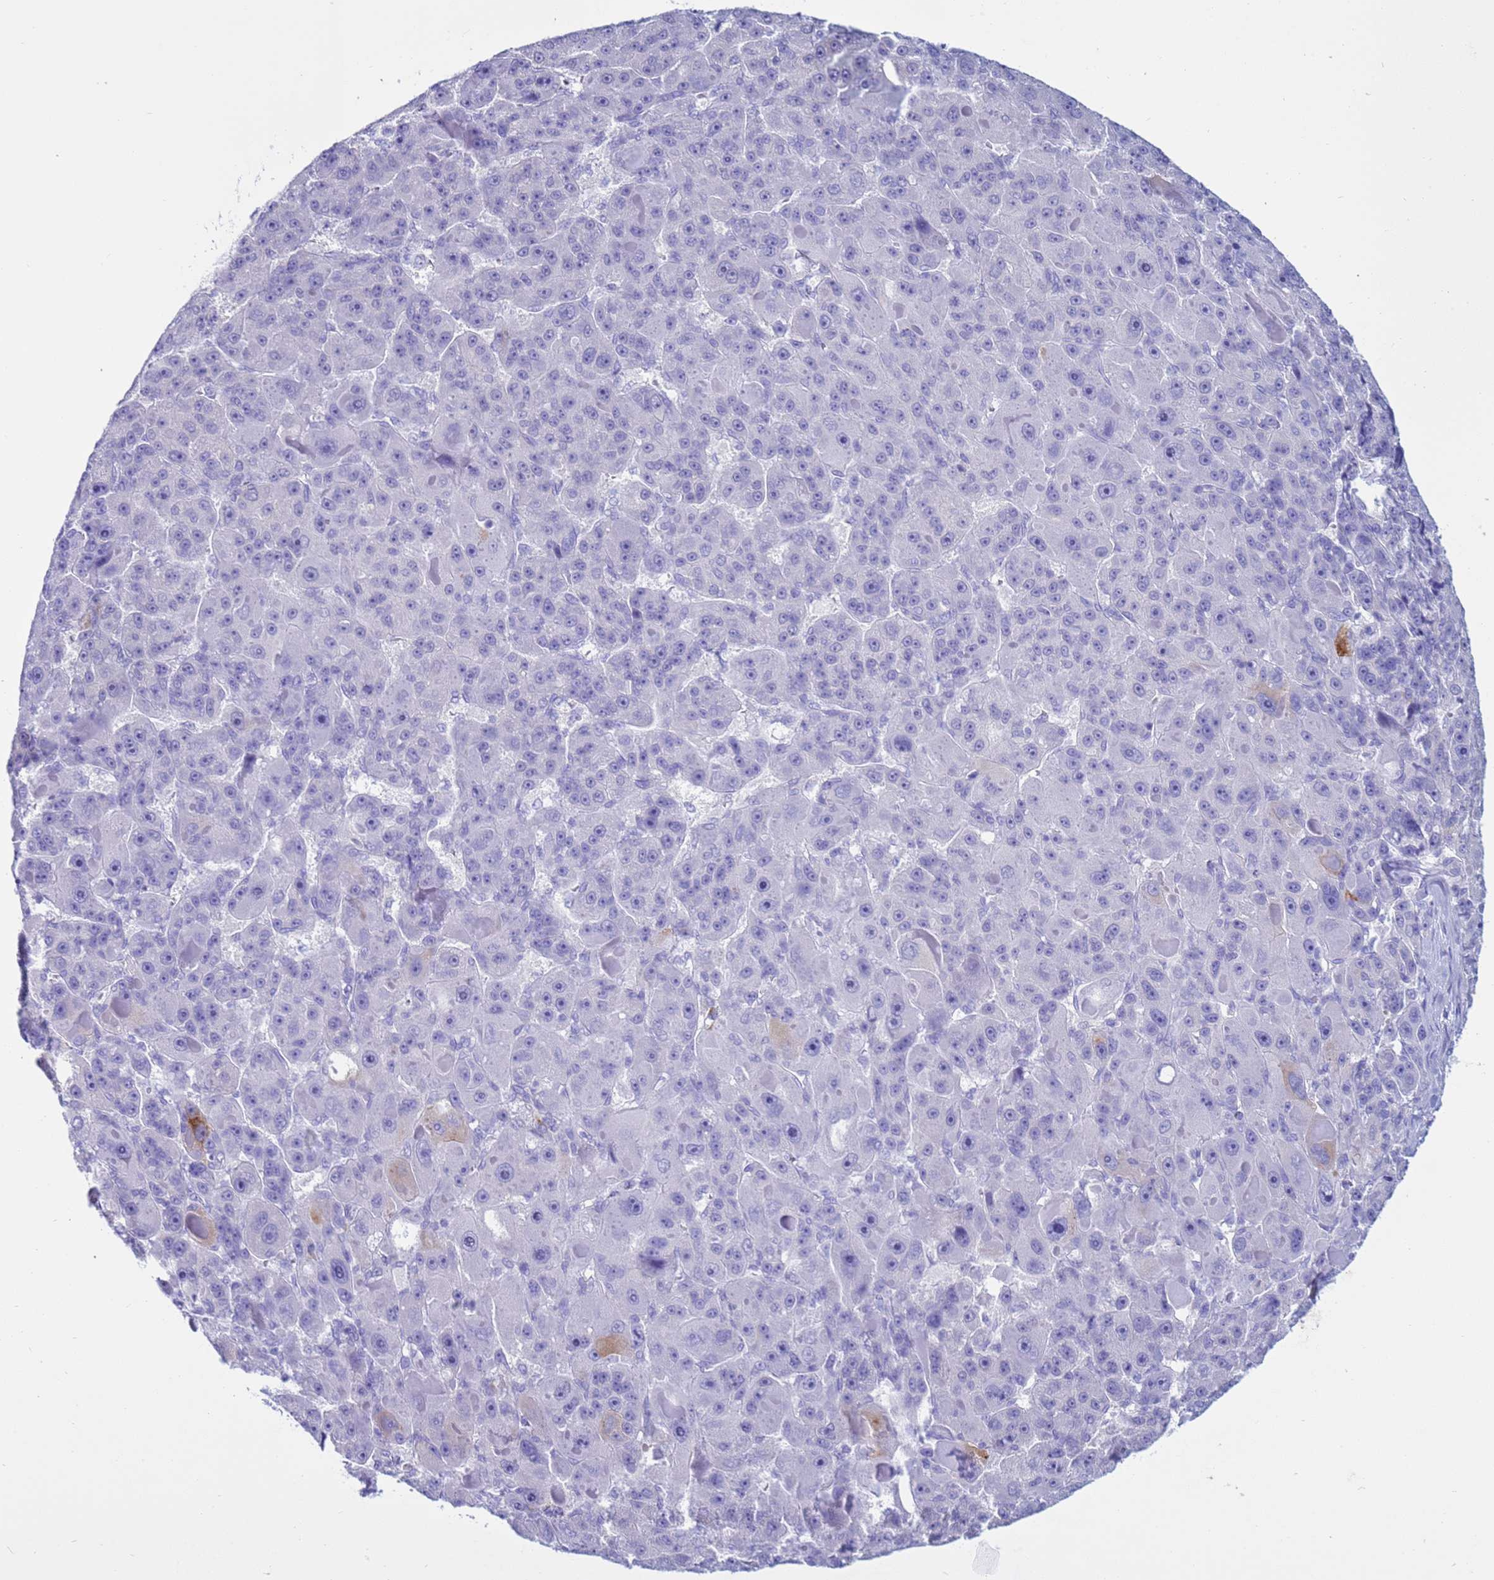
{"staining": {"intensity": "negative", "quantity": "none", "location": "none"}, "tissue": "liver cancer", "cell_type": "Tumor cells", "image_type": "cancer", "snomed": [{"axis": "morphology", "description": "Carcinoma, Hepatocellular, NOS"}, {"axis": "topography", "description": "Liver"}], "caption": "The immunohistochemistry (IHC) micrograph has no significant expression in tumor cells of hepatocellular carcinoma (liver) tissue.", "gene": "CST4", "patient": {"sex": "male", "age": 76}}